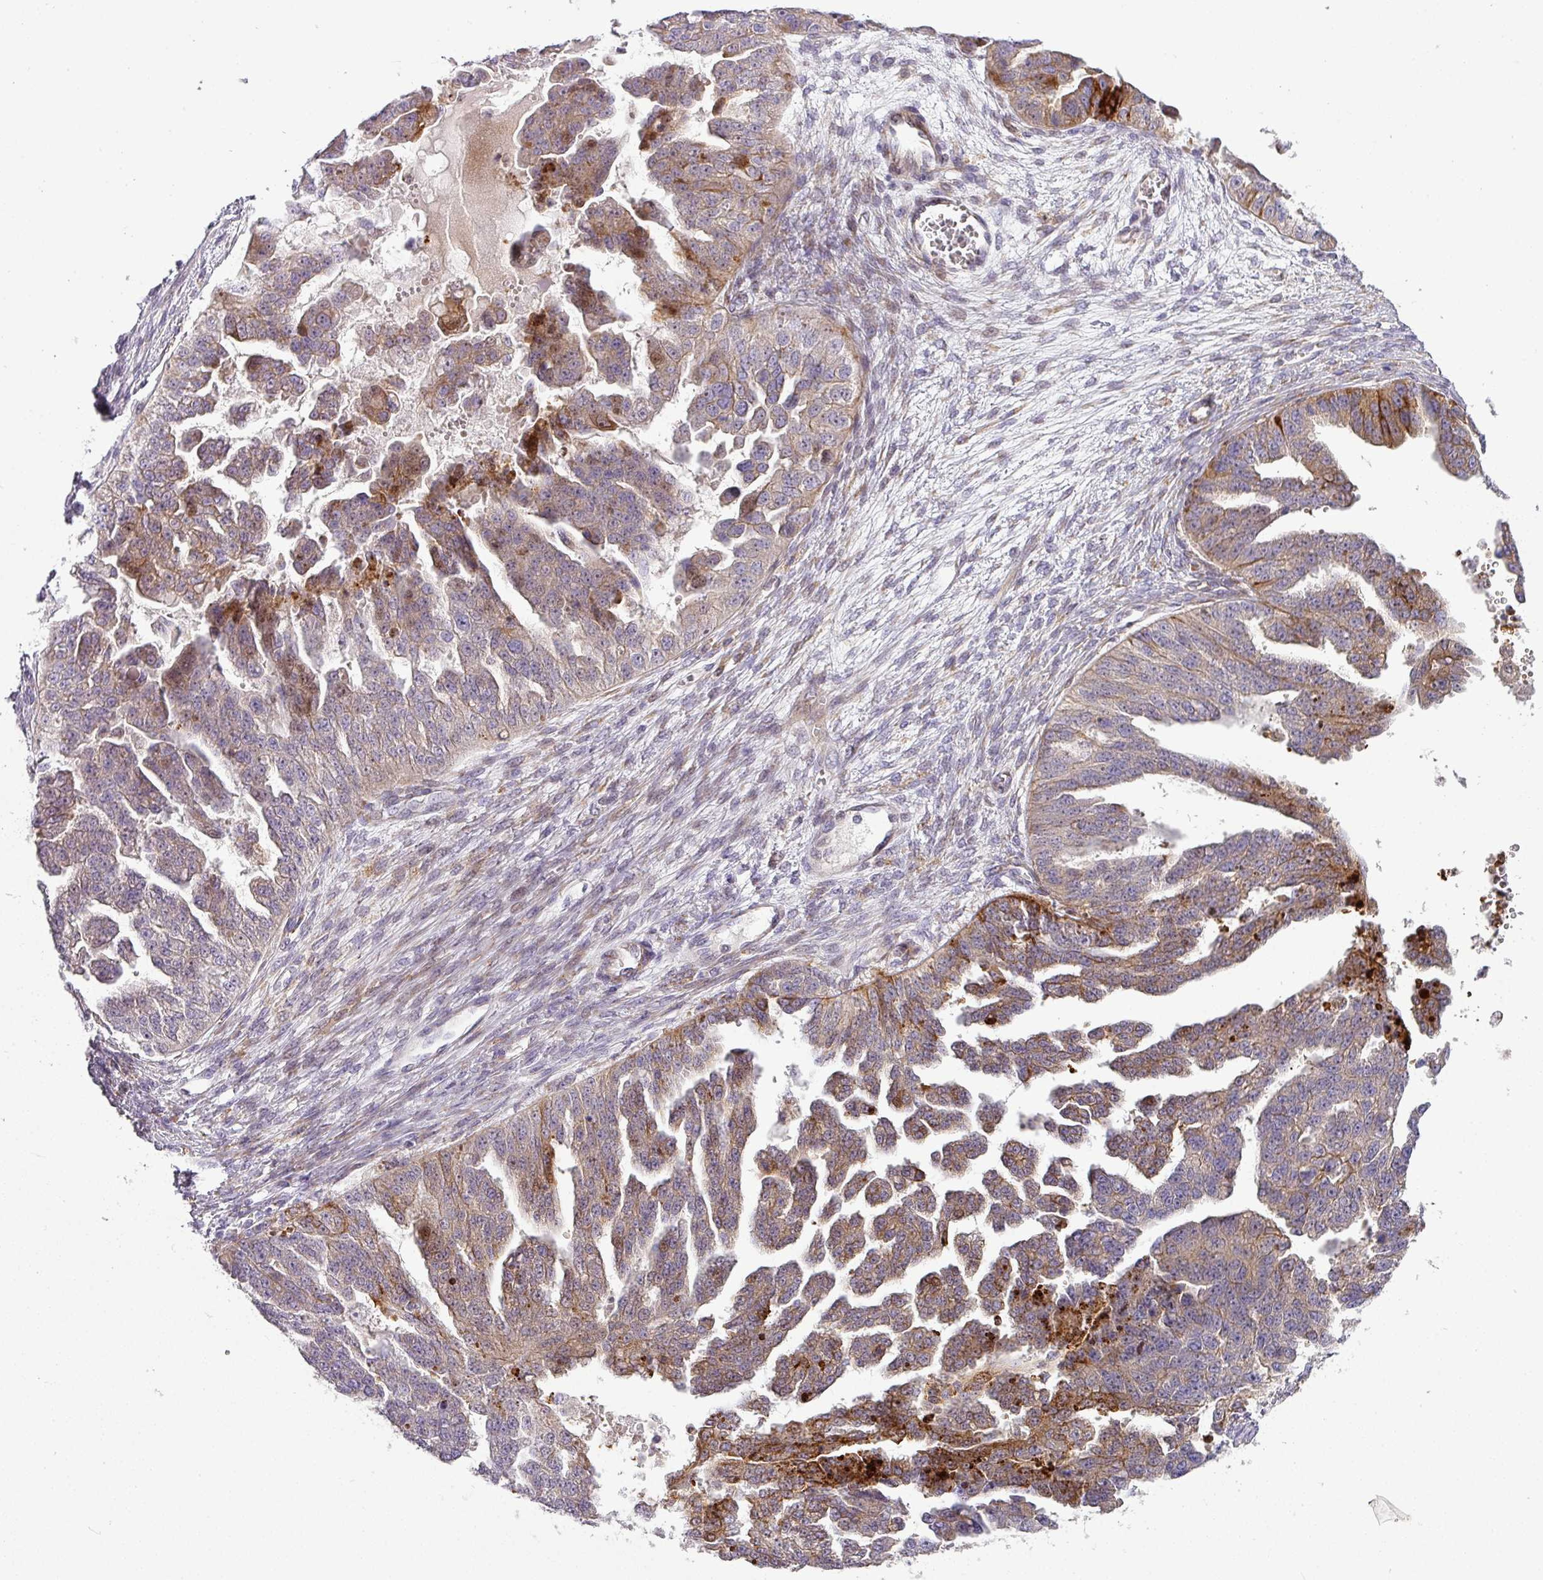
{"staining": {"intensity": "moderate", "quantity": "25%-75%", "location": "cytoplasmic/membranous"}, "tissue": "ovarian cancer", "cell_type": "Tumor cells", "image_type": "cancer", "snomed": [{"axis": "morphology", "description": "Cystadenocarcinoma, serous, NOS"}, {"axis": "topography", "description": "Ovary"}], "caption": "Protein staining demonstrates moderate cytoplasmic/membranous positivity in approximately 25%-75% of tumor cells in ovarian cancer.", "gene": "ATP6V1F", "patient": {"sex": "female", "age": 58}}